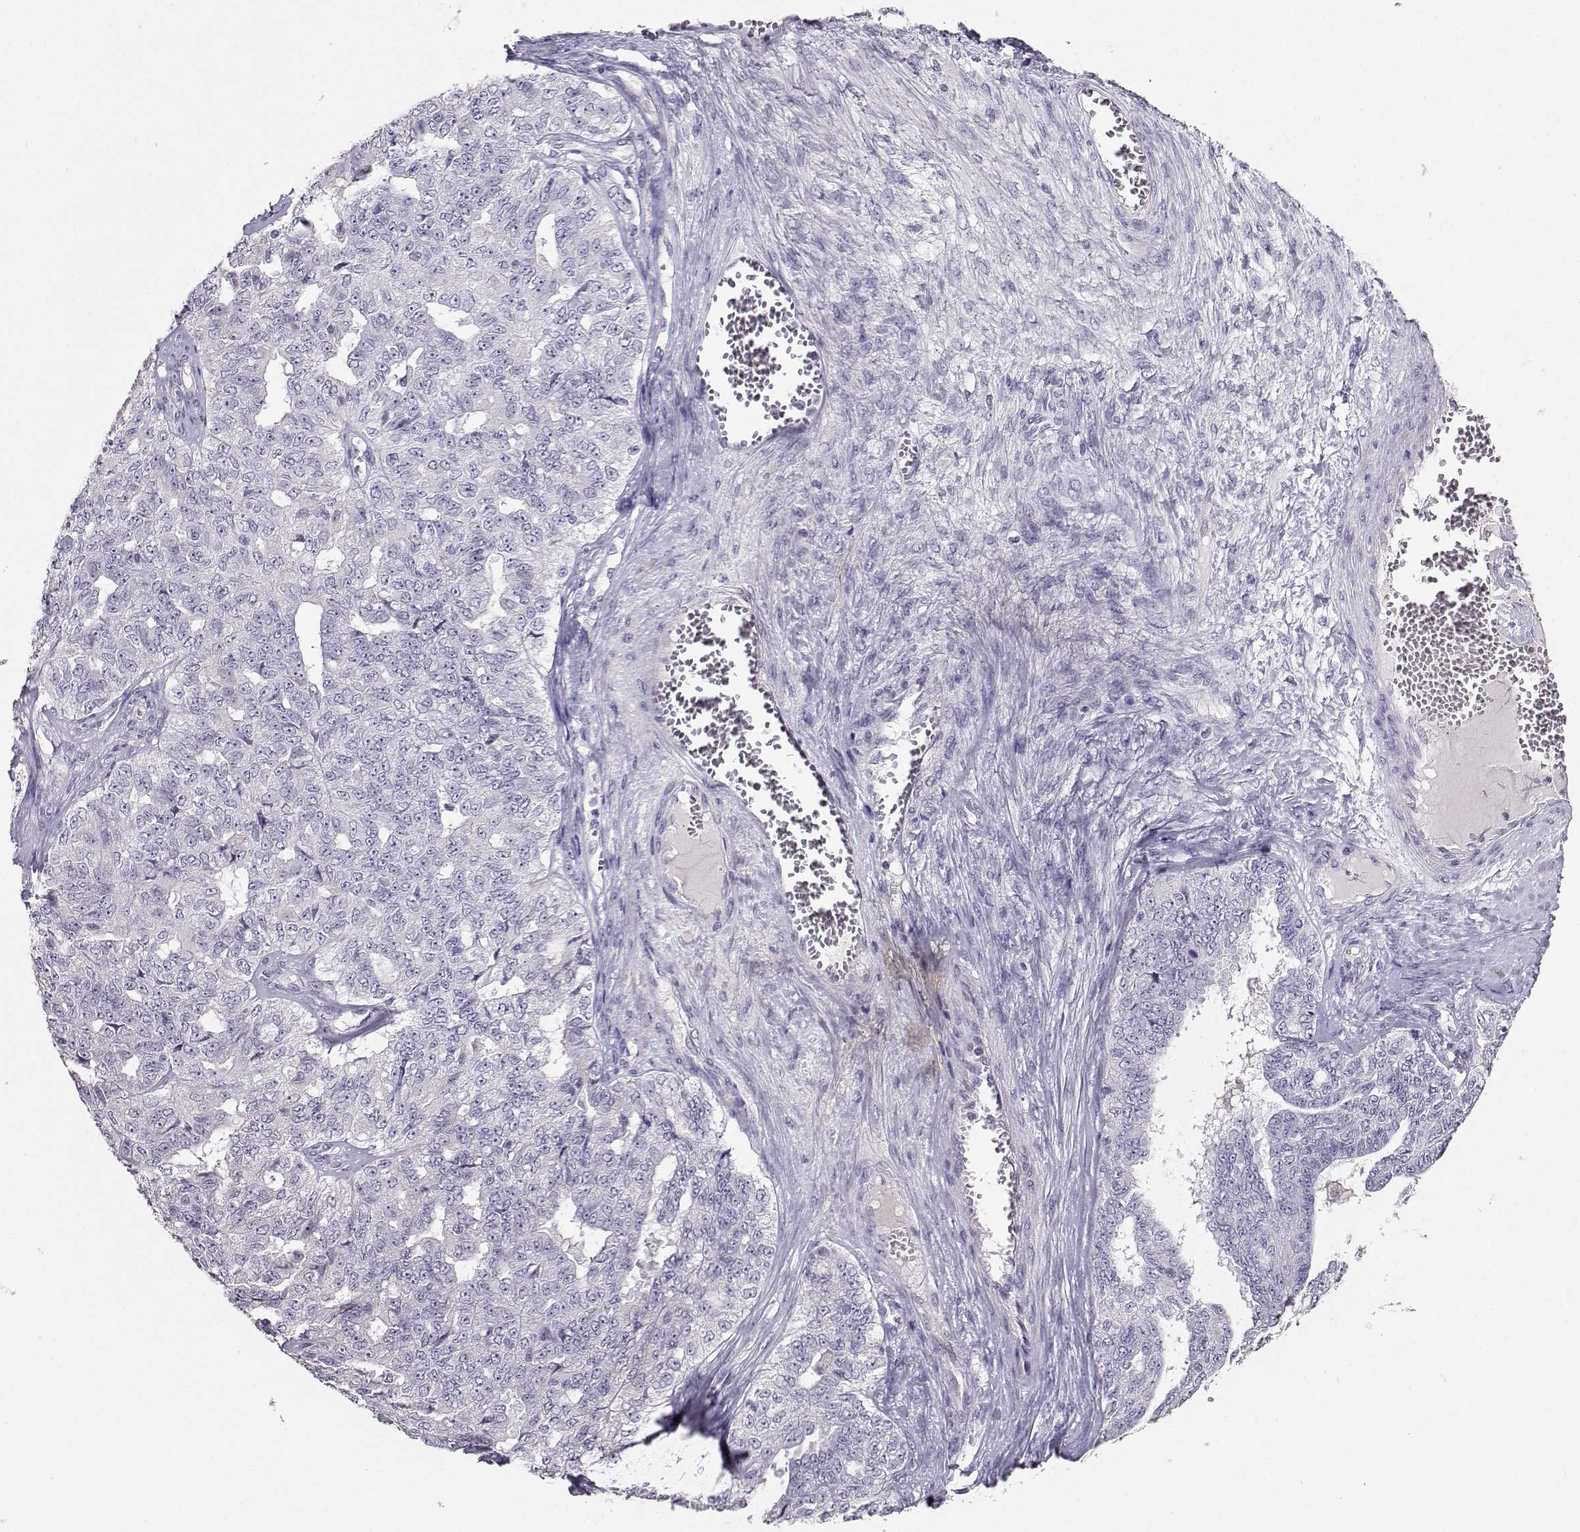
{"staining": {"intensity": "negative", "quantity": "none", "location": "none"}, "tissue": "ovarian cancer", "cell_type": "Tumor cells", "image_type": "cancer", "snomed": [{"axis": "morphology", "description": "Cystadenocarcinoma, serous, NOS"}, {"axis": "topography", "description": "Ovary"}], "caption": "Immunohistochemistry photomicrograph of neoplastic tissue: human serous cystadenocarcinoma (ovarian) stained with DAB (3,3'-diaminobenzidine) displays no significant protein staining in tumor cells. (Stains: DAB immunohistochemistry (IHC) with hematoxylin counter stain, Microscopy: brightfield microscopy at high magnification).", "gene": "CARTPT", "patient": {"sex": "female", "age": 71}}